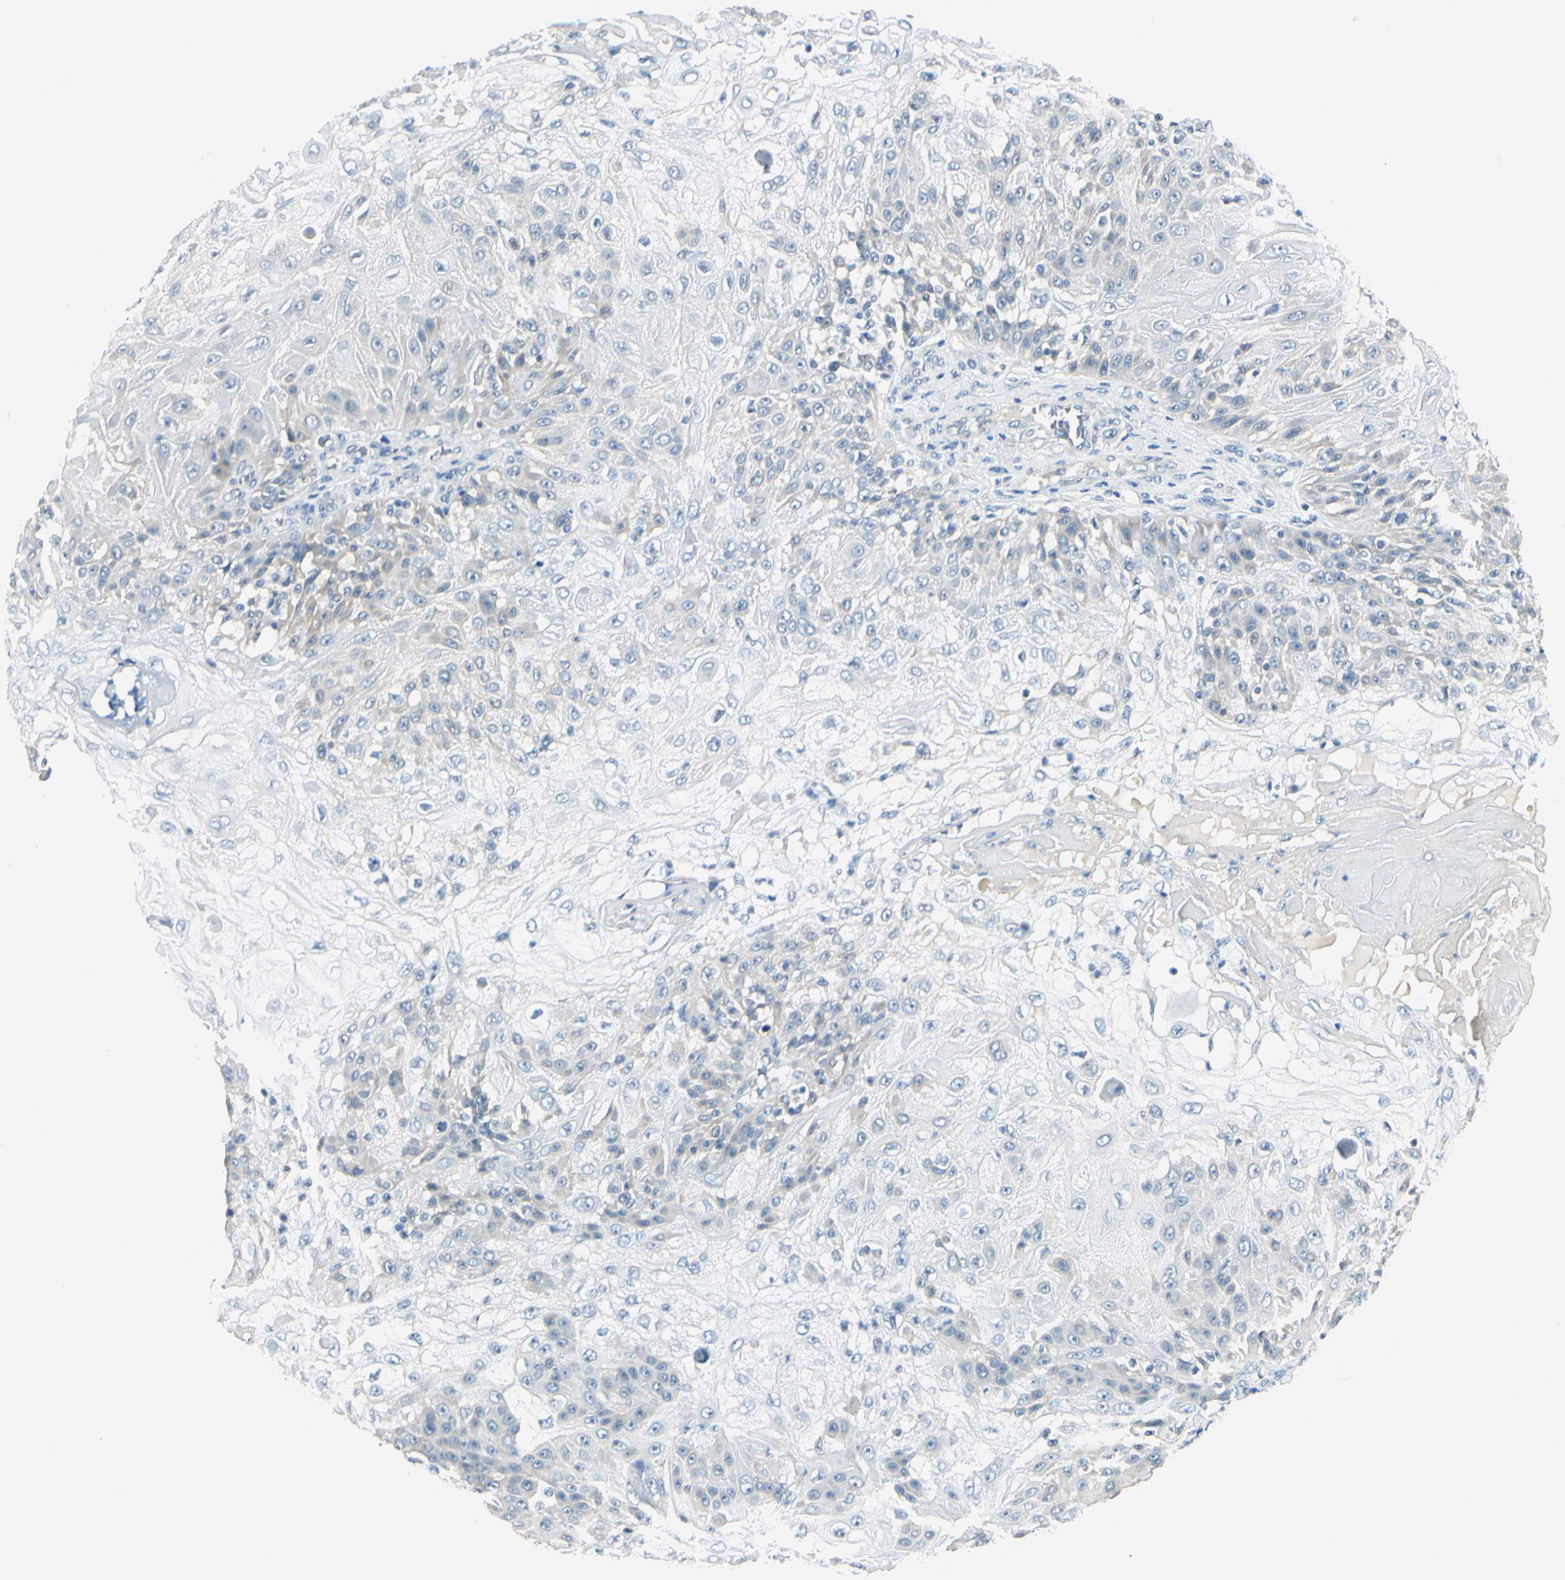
{"staining": {"intensity": "negative", "quantity": "none", "location": "none"}, "tissue": "skin cancer", "cell_type": "Tumor cells", "image_type": "cancer", "snomed": [{"axis": "morphology", "description": "Normal tissue, NOS"}, {"axis": "morphology", "description": "Squamous cell carcinoma, NOS"}, {"axis": "topography", "description": "Skin"}], "caption": "DAB (3,3'-diaminobenzidine) immunohistochemical staining of human squamous cell carcinoma (skin) reveals no significant staining in tumor cells.", "gene": "ZSCAN1", "patient": {"sex": "female", "age": 83}}